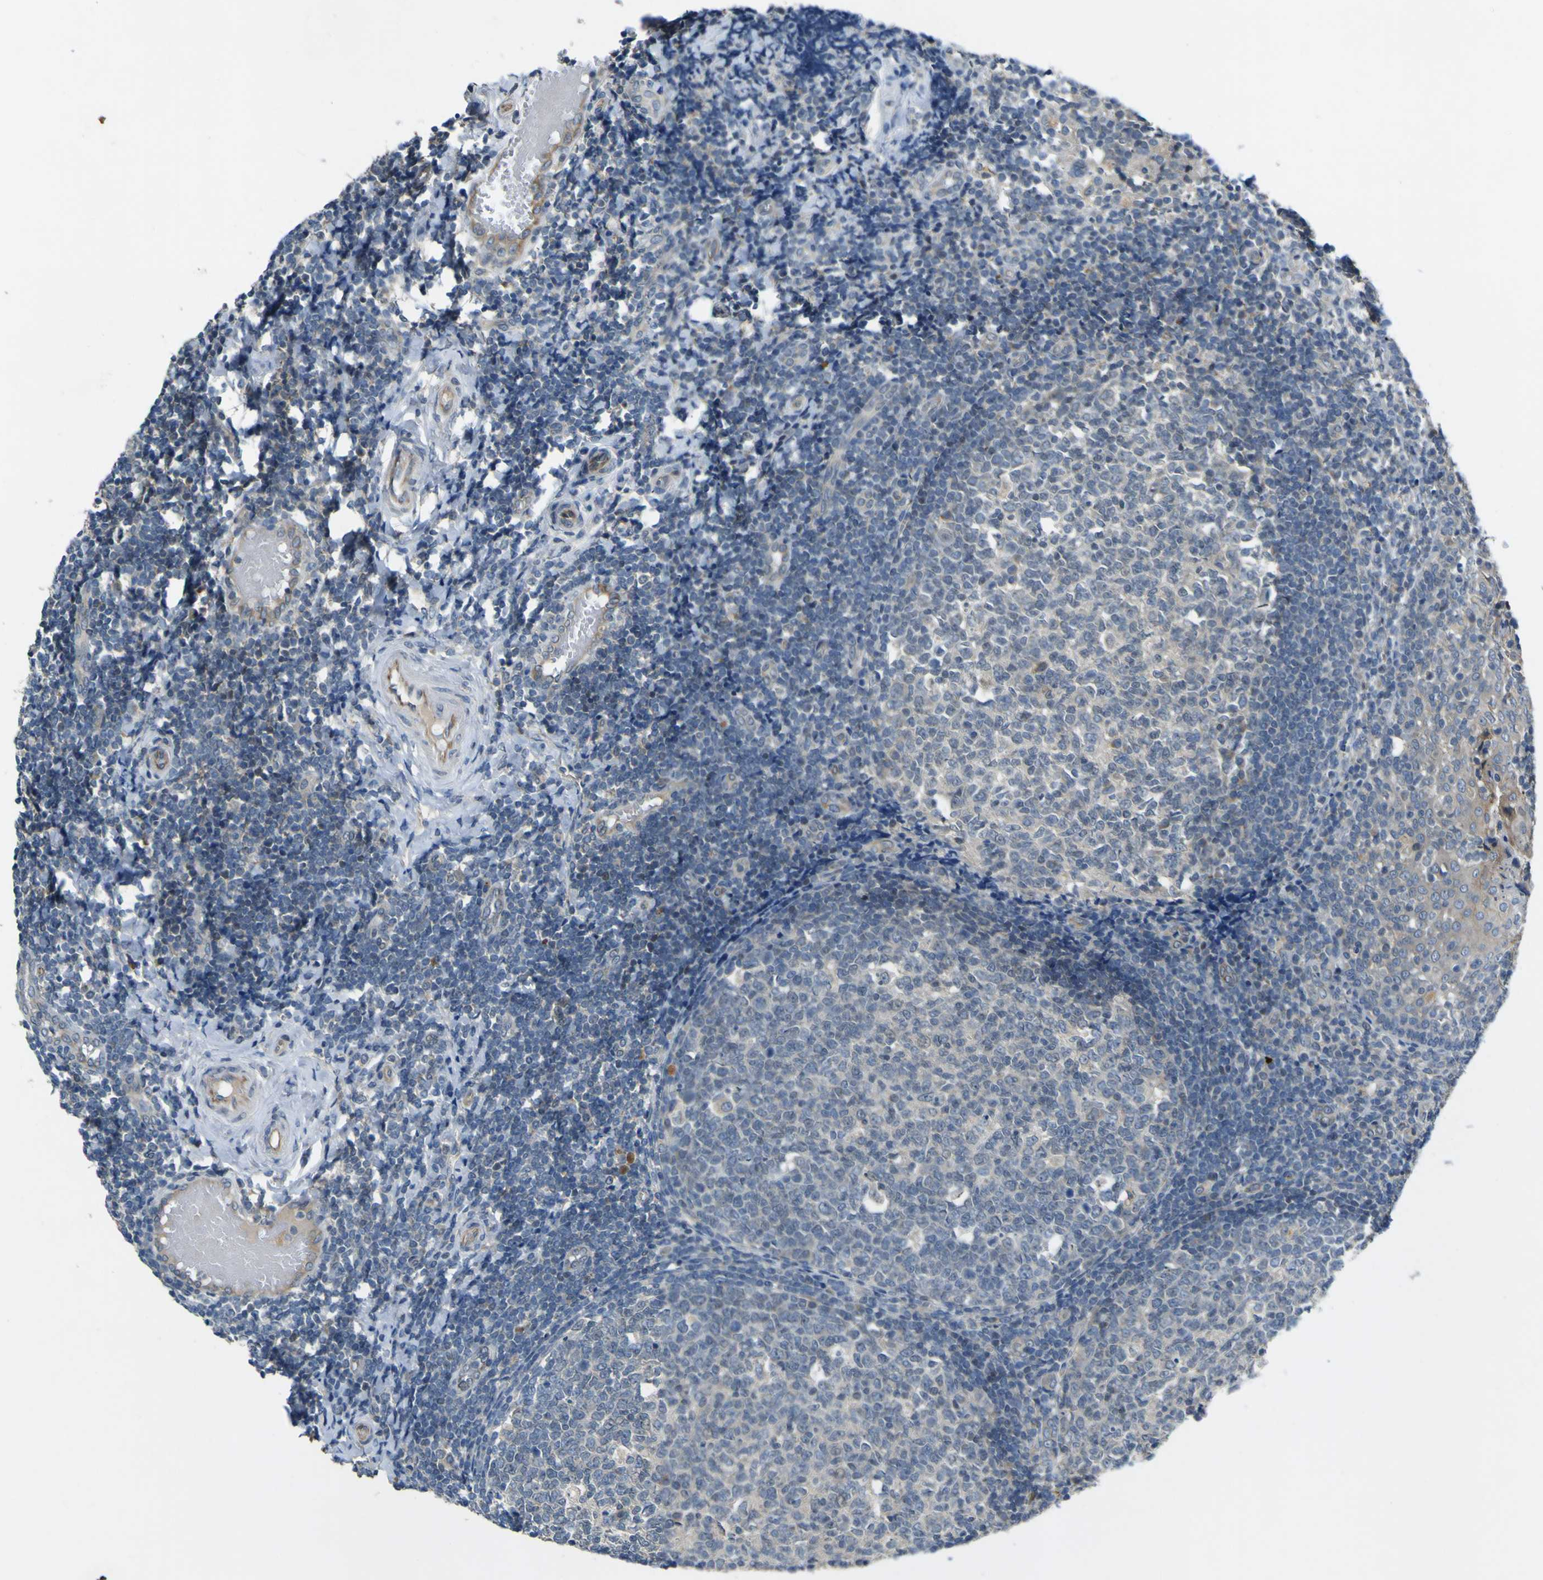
{"staining": {"intensity": "negative", "quantity": "none", "location": "none"}, "tissue": "tonsil", "cell_type": "Germinal center cells", "image_type": "normal", "snomed": [{"axis": "morphology", "description": "Normal tissue, NOS"}, {"axis": "topography", "description": "Tonsil"}], "caption": "Germinal center cells are negative for brown protein staining in unremarkable tonsil. Brightfield microscopy of immunohistochemistry (IHC) stained with DAB (3,3'-diaminobenzidine) (brown) and hematoxylin (blue), captured at high magnification.", "gene": "LDLR", "patient": {"sex": "female", "age": 19}}